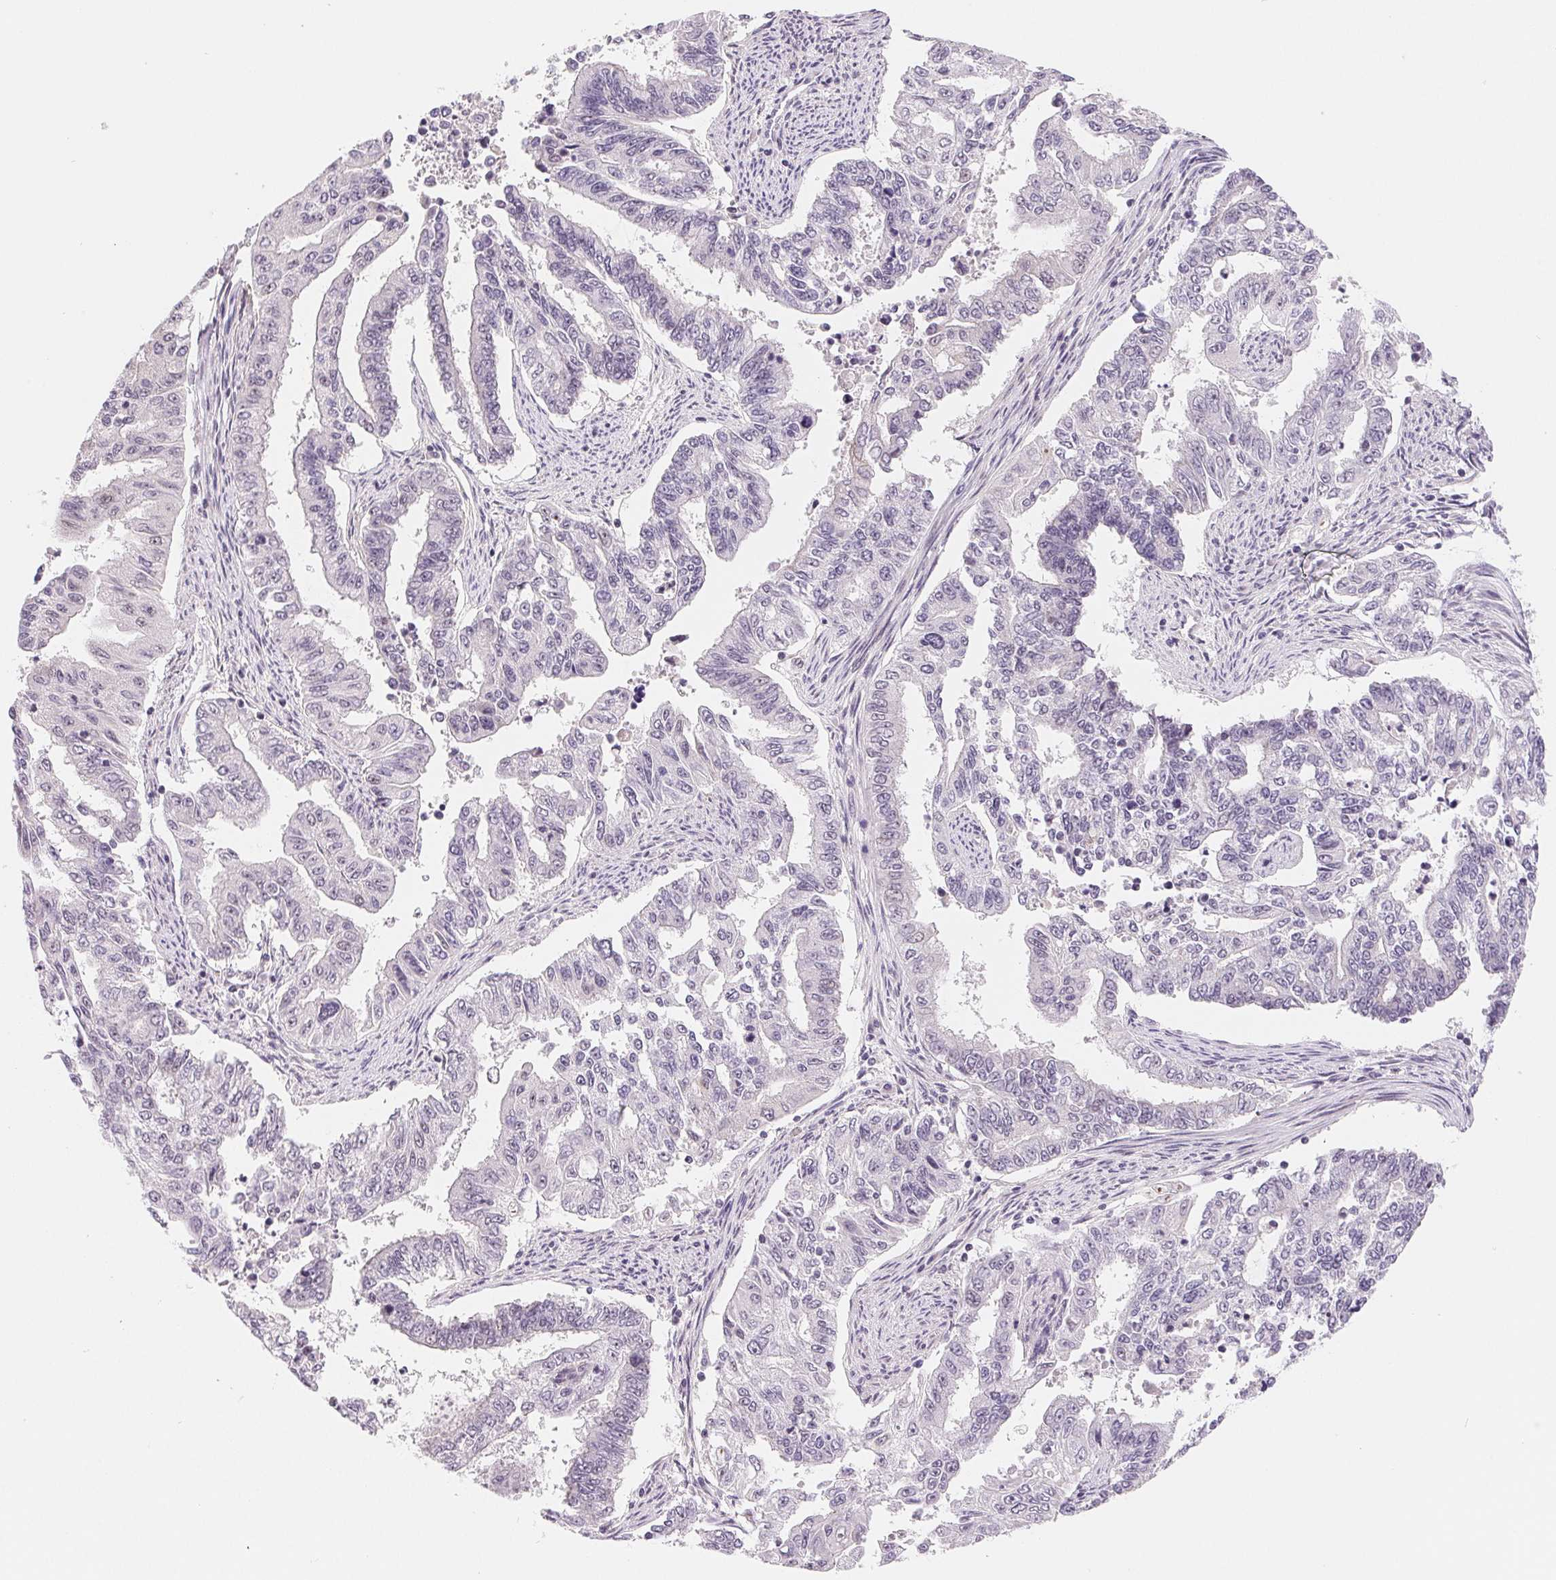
{"staining": {"intensity": "negative", "quantity": "none", "location": "none"}, "tissue": "endometrial cancer", "cell_type": "Tumor cells", "image_type": "cancer", "snomed": [{"axis": "morphology", "description": "Adenocarcinoma, NOS"}, {"axis": "topography", "description": "Uterus"}], "caption": "A photomicrograph of human endometrial adenocarcinoma is negative for staining in tumor cells. (Brightfield microscopy of DAB (3,3'-diaminobenzidine) IHC at high magnification).", "gene": "LCA5L", "patient": {"sex": "female", "age": 59}}